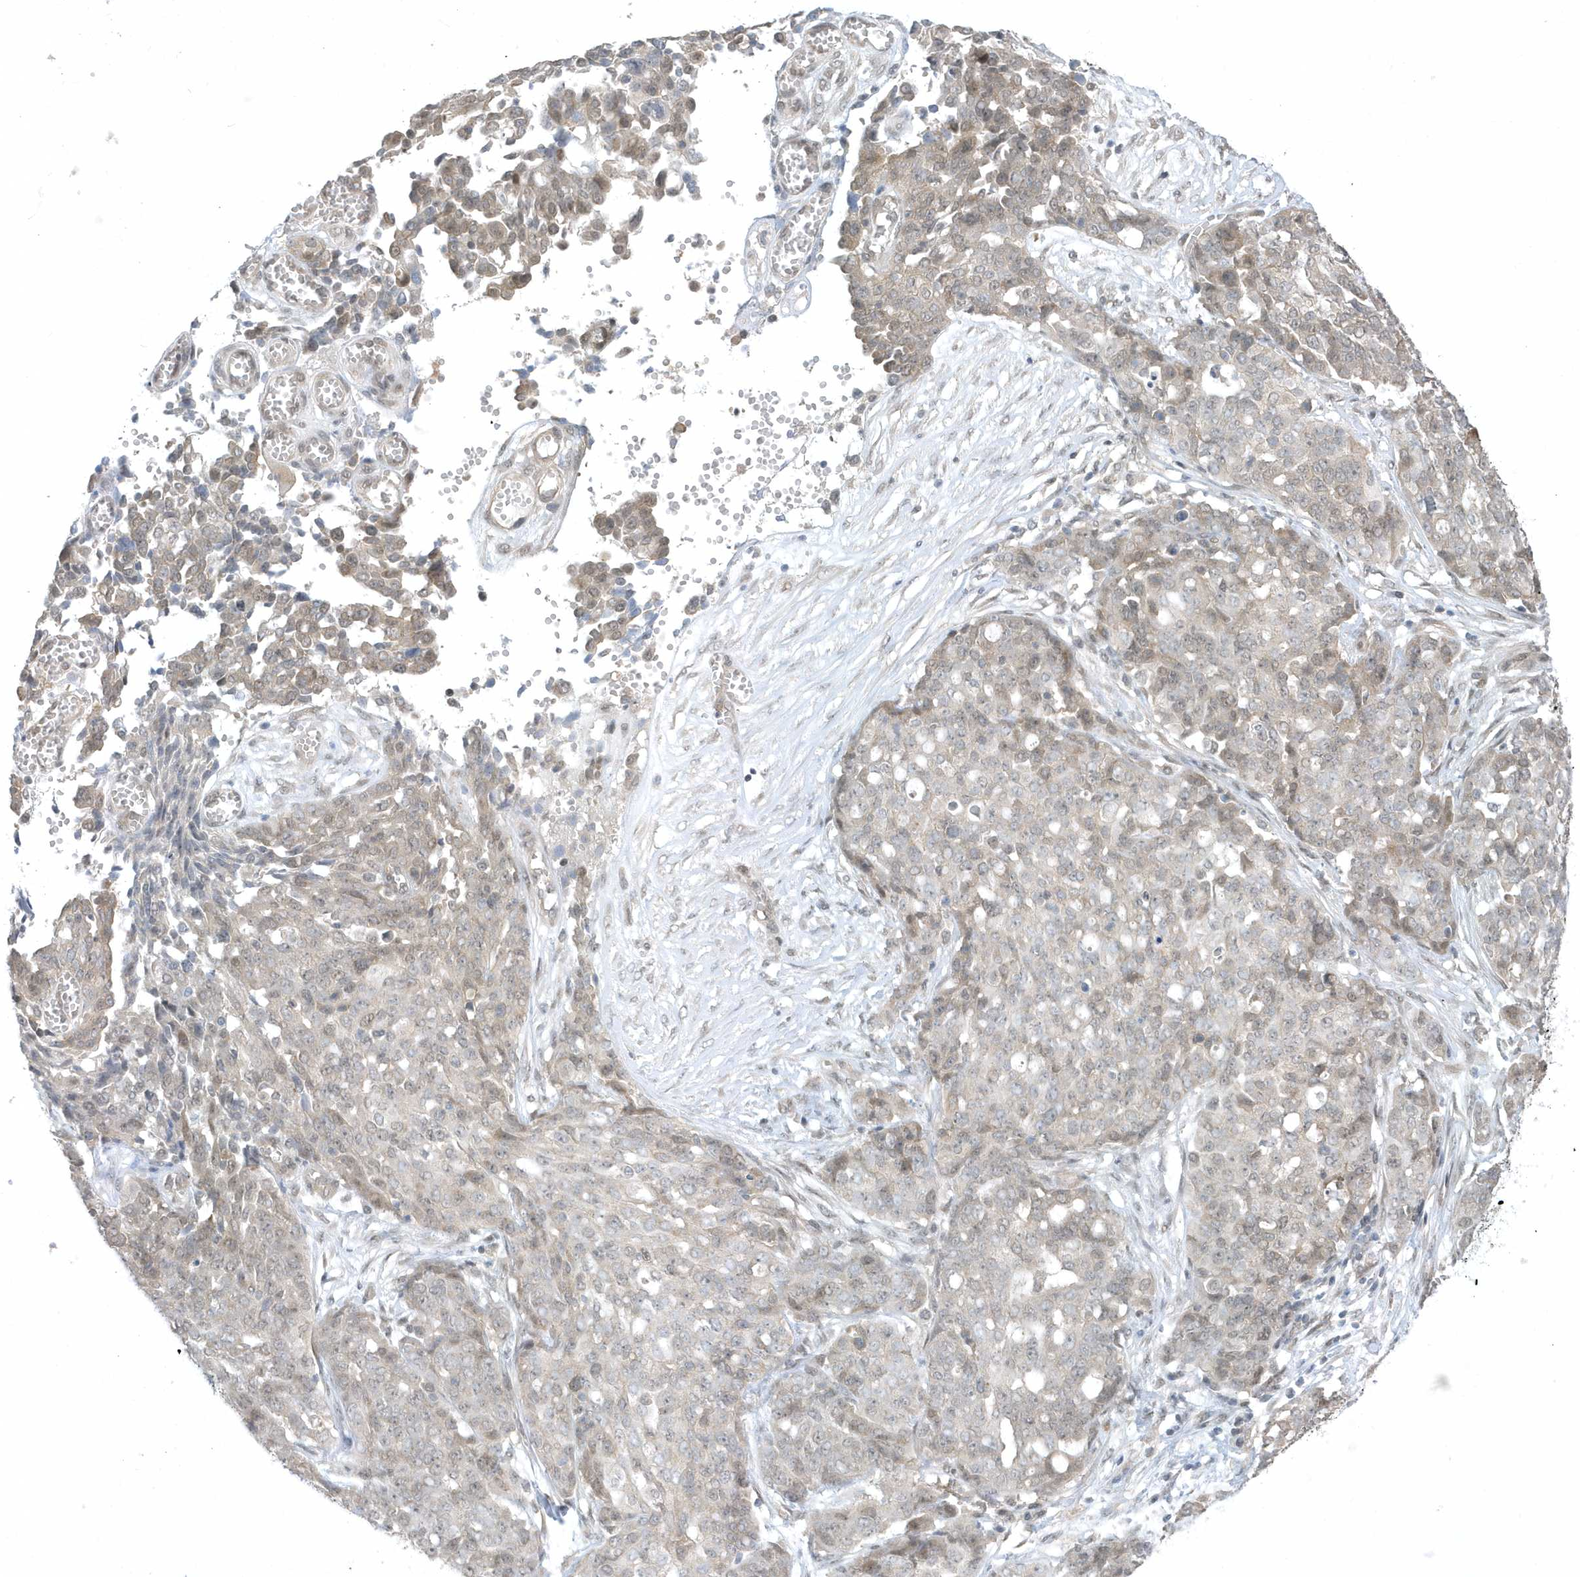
{"staining": {"intensity": "weak", "quantity": "<25%", "location": "nuclear"}, "tissue": "ovarian cancer", "cell_type": "Tumor cells", "image_type": "cancer", "snomed": [{"axis": "morphology", "description": "Cystadenocarcinoma, serous, NOS"}, {"axis": "topography", "description": "Soft tissue"}, {"axis": "topography", "description": "Ovary"}], "caption": "Immunohistochemistry (IHC) of human ovarian serous cystadenocarcinoma shows no positivity in tumor cells.", "gene": "USP53", "patient": {"sex": "female", "age": 57}}